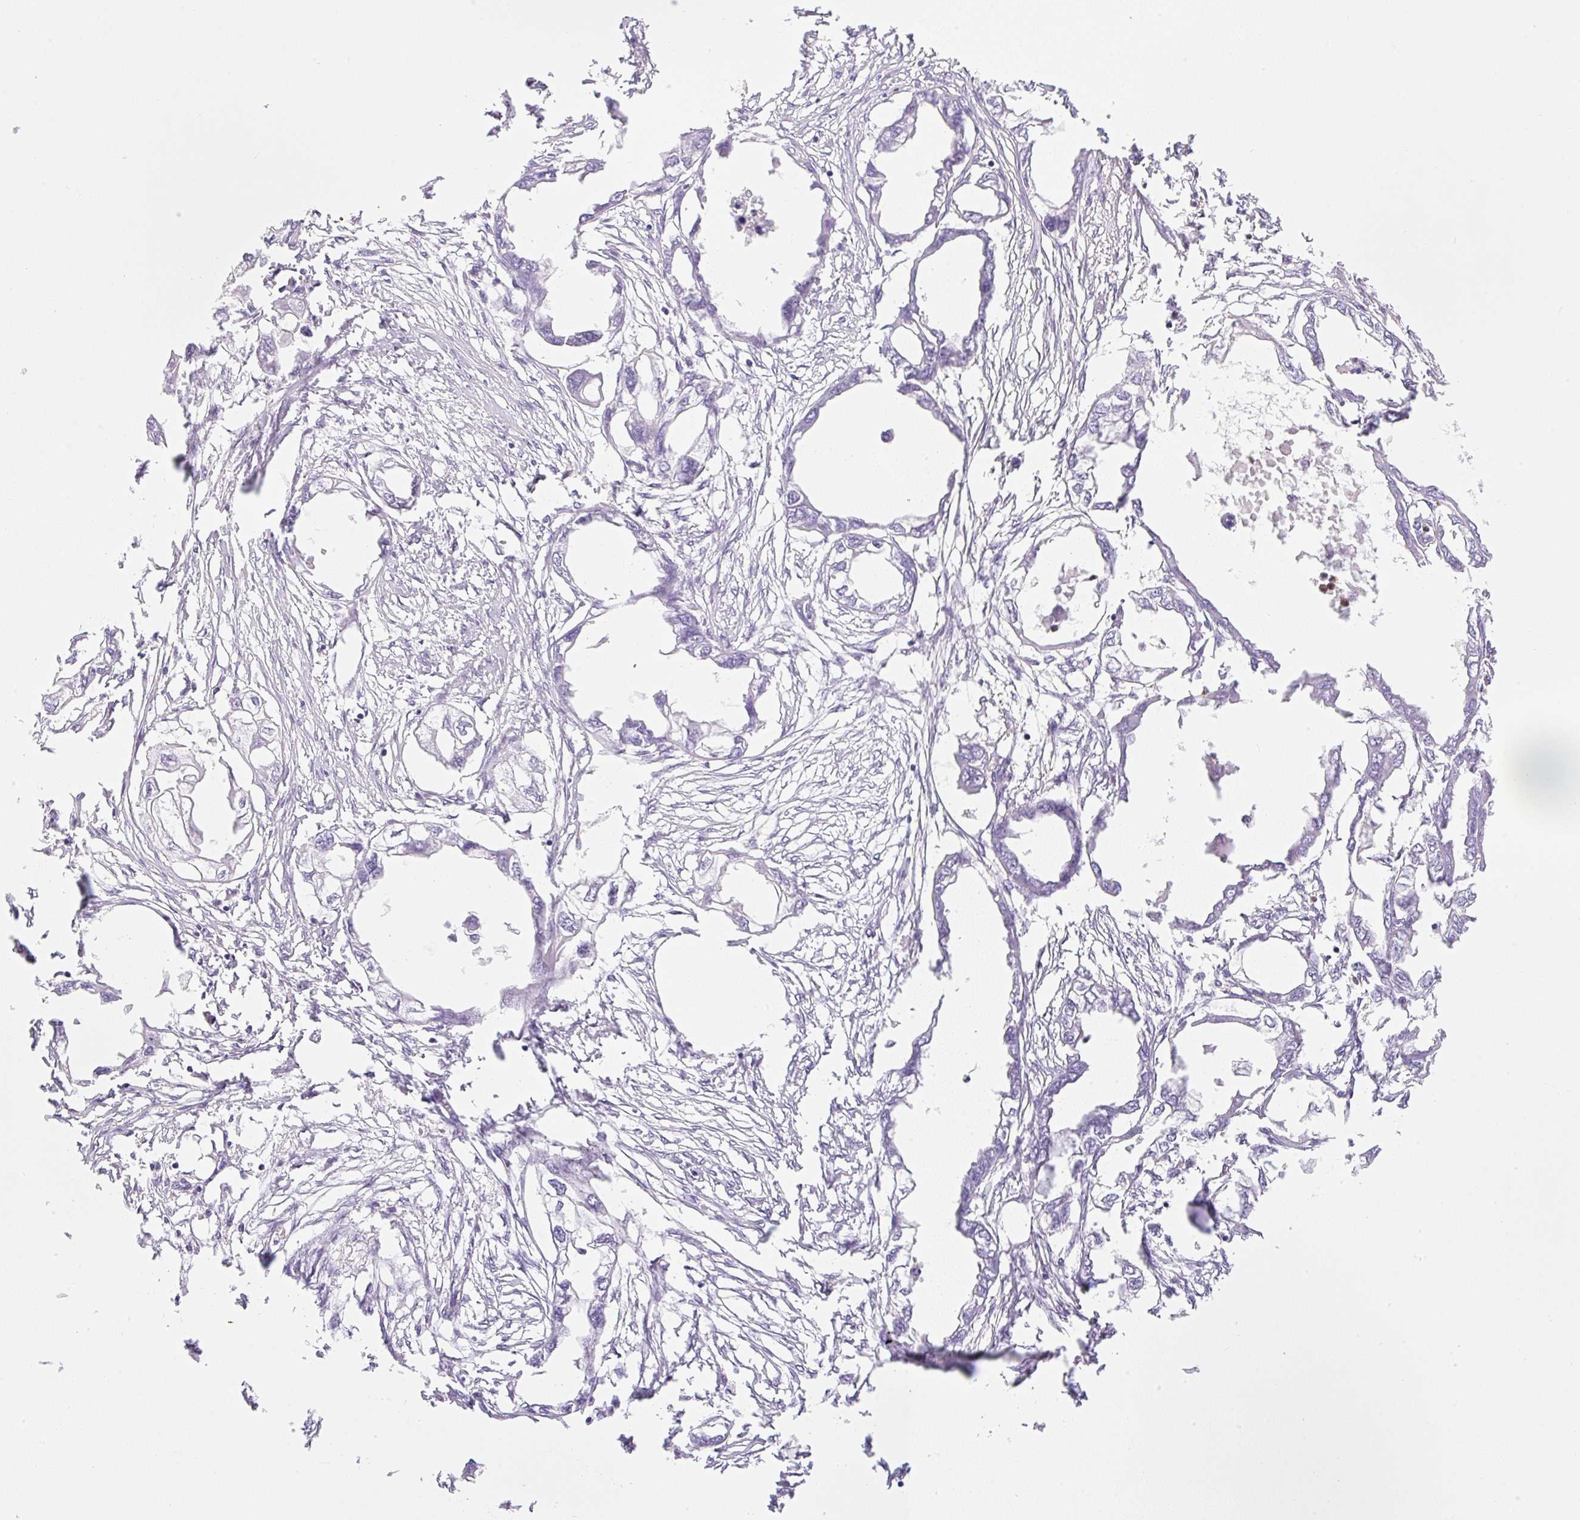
{"staining": {"intensity": "negative", "quantity": "none", "location": "none"}, "tissue": "endometrial cancer", "cell_type": "Tumor cells", "image_type": "cancer", "snomed": [{"axis": "morphology", "description": "Adenocarcinoma, NOS"}, {"axis": "morphology", "description": "Adenocarcinoma, metastatic, NOS"}, {"axis": "topography", "description": "Adipose tissue"}, {"axis": "topography", "description": "Endometrium"}], "caption": "Tumor cells show no significant protein staining in endometrial adenocarcinoma. (Stains: DAB (3,3'-diaminobenzidine) immunohistochemistry (IHC) with hematoxylin counter stain, Microscopy: brightfield microscopy at high magnification).", "gene": "OMA1", "patient": {"sex": "female", "age": 67}}